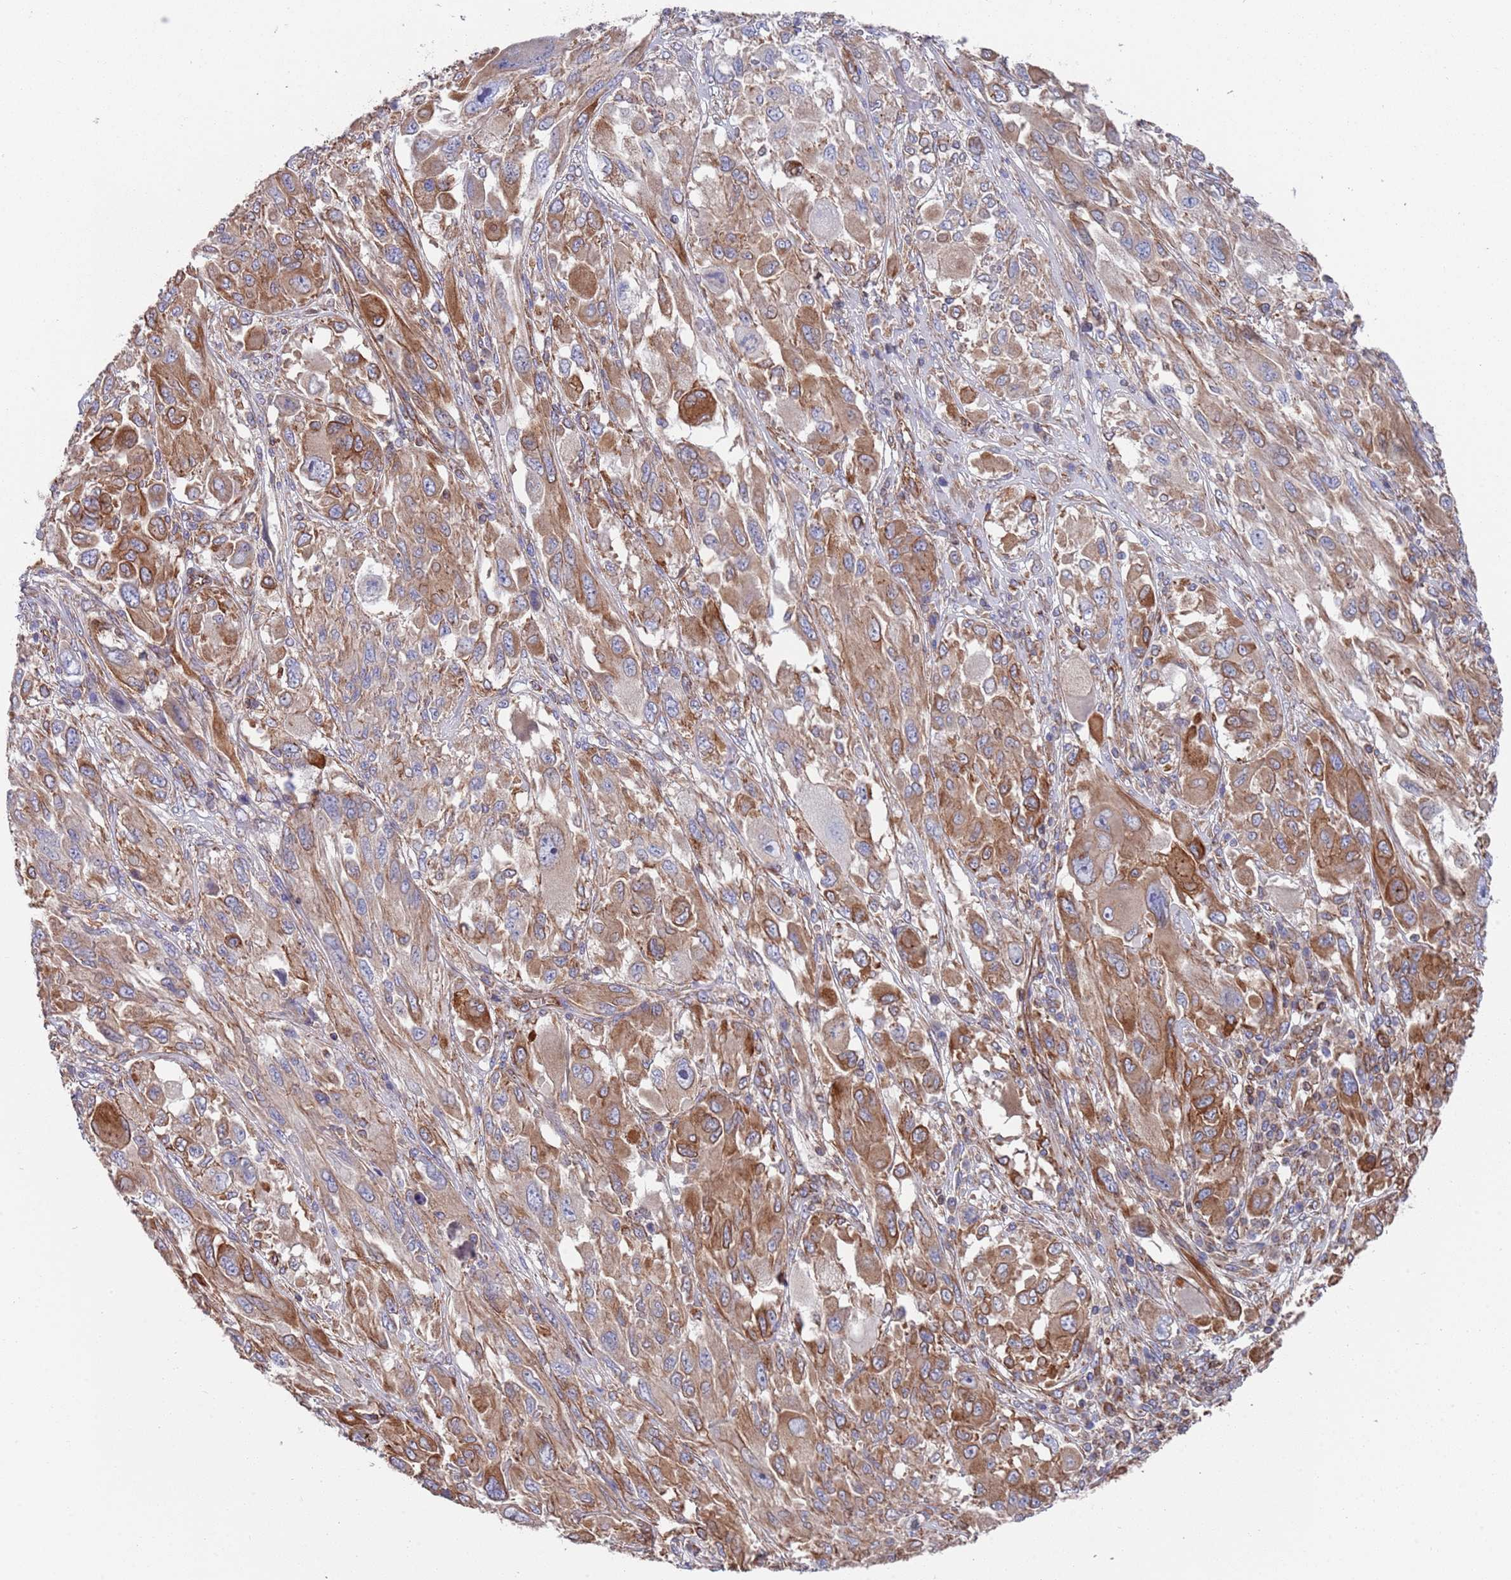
{"staining": {"intensity": "moderate", "quantity": ">75%", "location": "cytoplasmic/membranous"}, "tissue": "melanoma", "cell_type": "Tumor cells", "image_type": "cancer", "snomed": [{"axis": "morphology", "description": "Malignant melanoma, NOS"}, {"axis": "topography", "description": "Skin"}], "caption": "Immunohistochemical staining of malignant melanoma shows medium levels of moderate cytoplasmic/membranous protein expression in approximately >75% of tumor cells.", "gene": "JAKMIP2", "patient": {"sex": "female", "age": 91}}